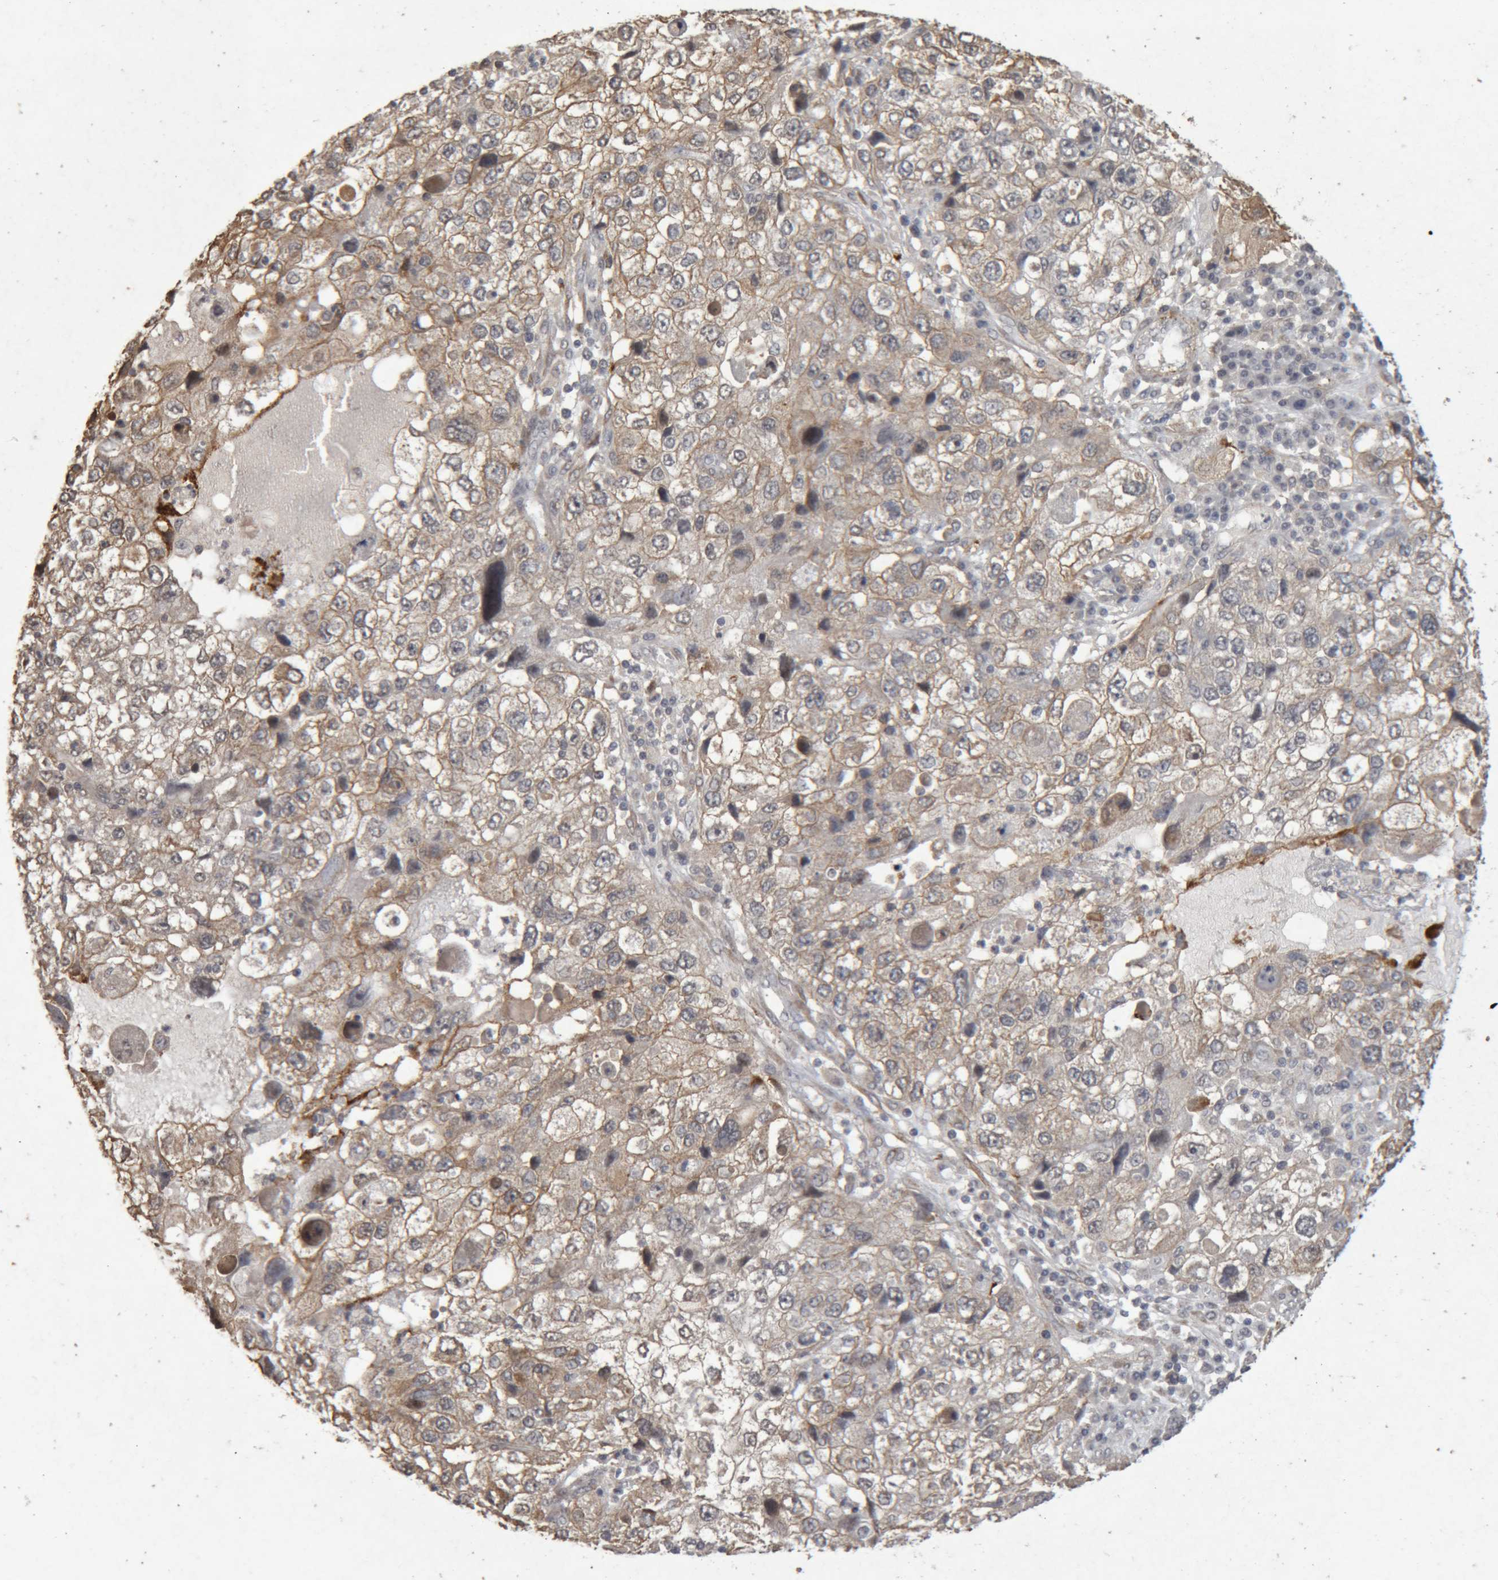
{"staining": {"intensity": "weak", "quantity": ">75%", "location": "cytoplasmic/membranous"}, "tissue": "endometrial cancer", "cell_type": "Tumor cells", "image_type": "cancer", "snomed": [{"axis": "morphology", "description": "Adenocarcinoma, NOS"}, {"axis": "topography", "description": "Endometrium"}], "caption": "Protein analysis of endometrial adenocarcinoma tissue demonstrates weak cytoplasmic/membranous staining in approximately >75% of tumor cells.", "gene": "MEP1A", "patient": {"sex": "female", "age": 49}}